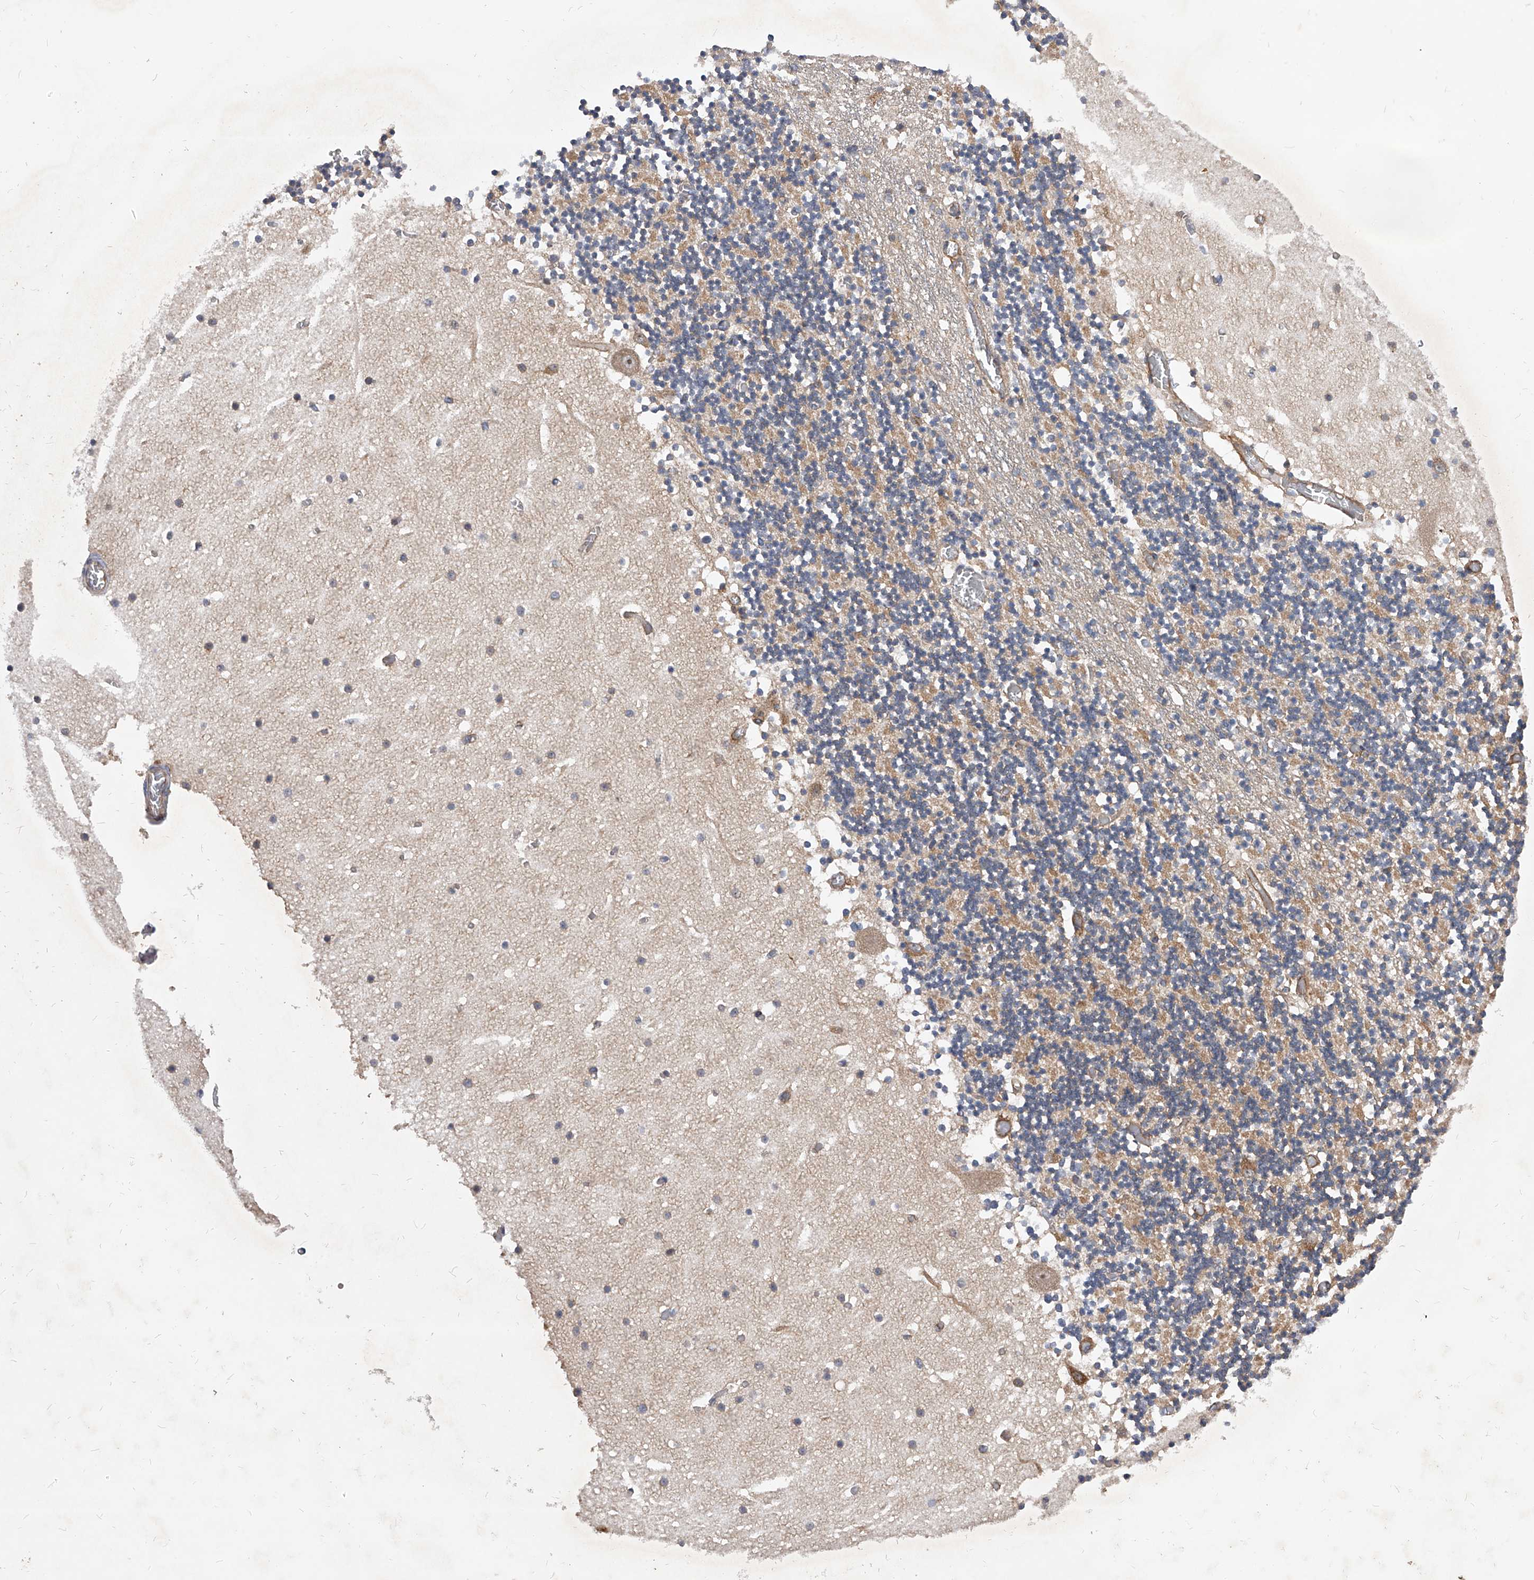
{"staining": {"intensity": "moderate", "quantity": "25%-75%", "location": "cytoplasmic/membranous"}, "tissue": "cerebellum", "cell_type": "Cells in granular layer", "image_type": "normal", "snomed": [{"axis": "morphology", "description": "Normal tissue, NOS"}, {"axis": "topography", "description": "Cerebellum"}], "caption": "DAB immunohistochemical staining of normal human cerebellum exhibits moderate cytoplasmic/membranous protein staining in approximately 25%-75% of cells in granular layer.", "gene": "CFAP410", "patient": {"sex": "female", "age": 28}}